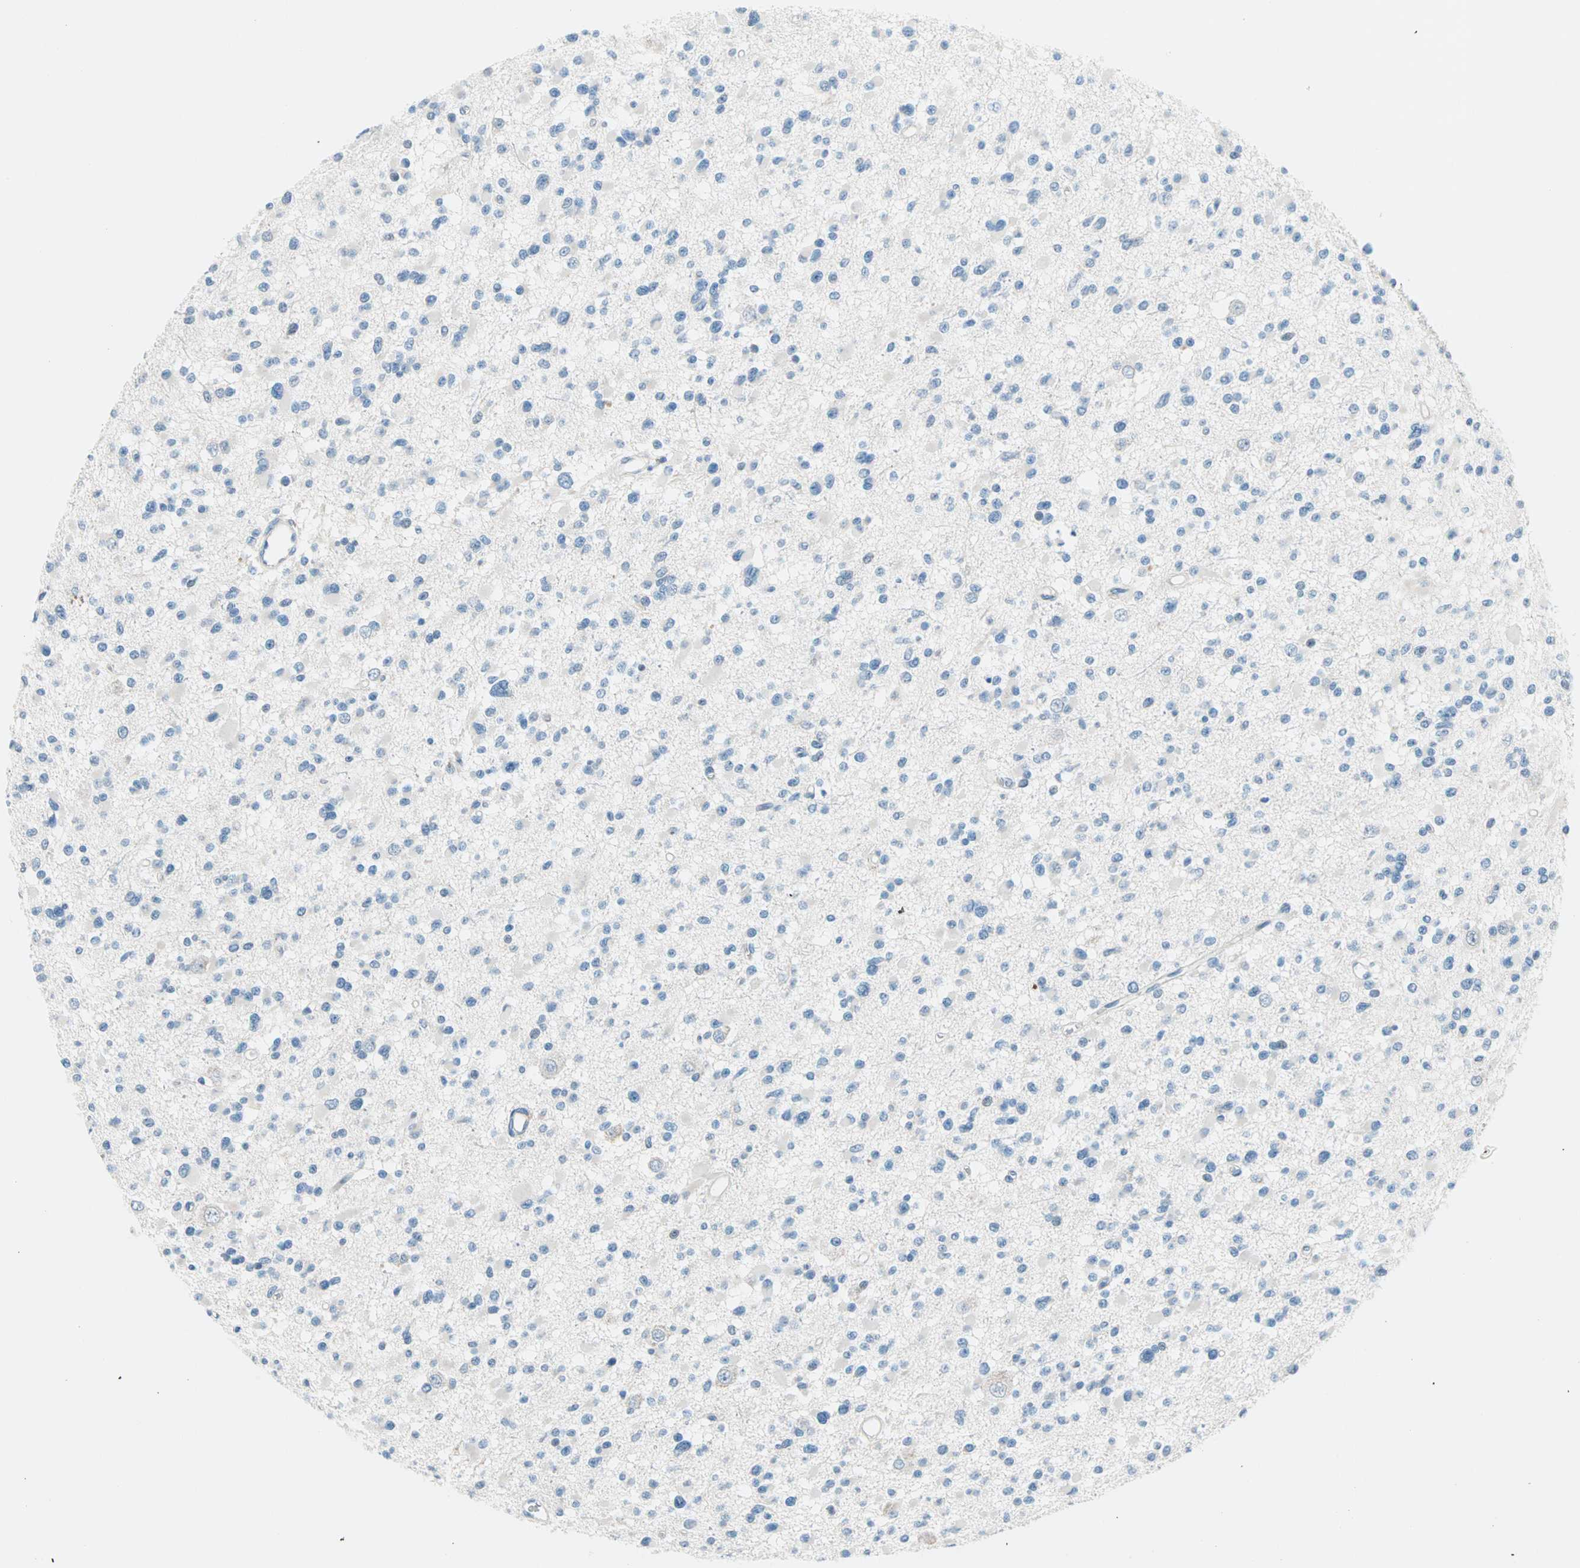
{"staining": {"intensity": "negative", "quantity": "none", "location": "none"}, "tissue": "glioma", "cell_type": "Tumor cells", "image_type": "cancer", "snomed": [{"axis": "morphology", "description": "Glioma, malignant, Low grade"}, {"axis": "topography", "description": "Brain"}], "caption": "Malignant low-grade glioma stained for a protein using immunohistochemistry (IHC) shows no staining tumor cells.", "gene": "TMEM163", "patient": {"sex": "female", "age": 22}}